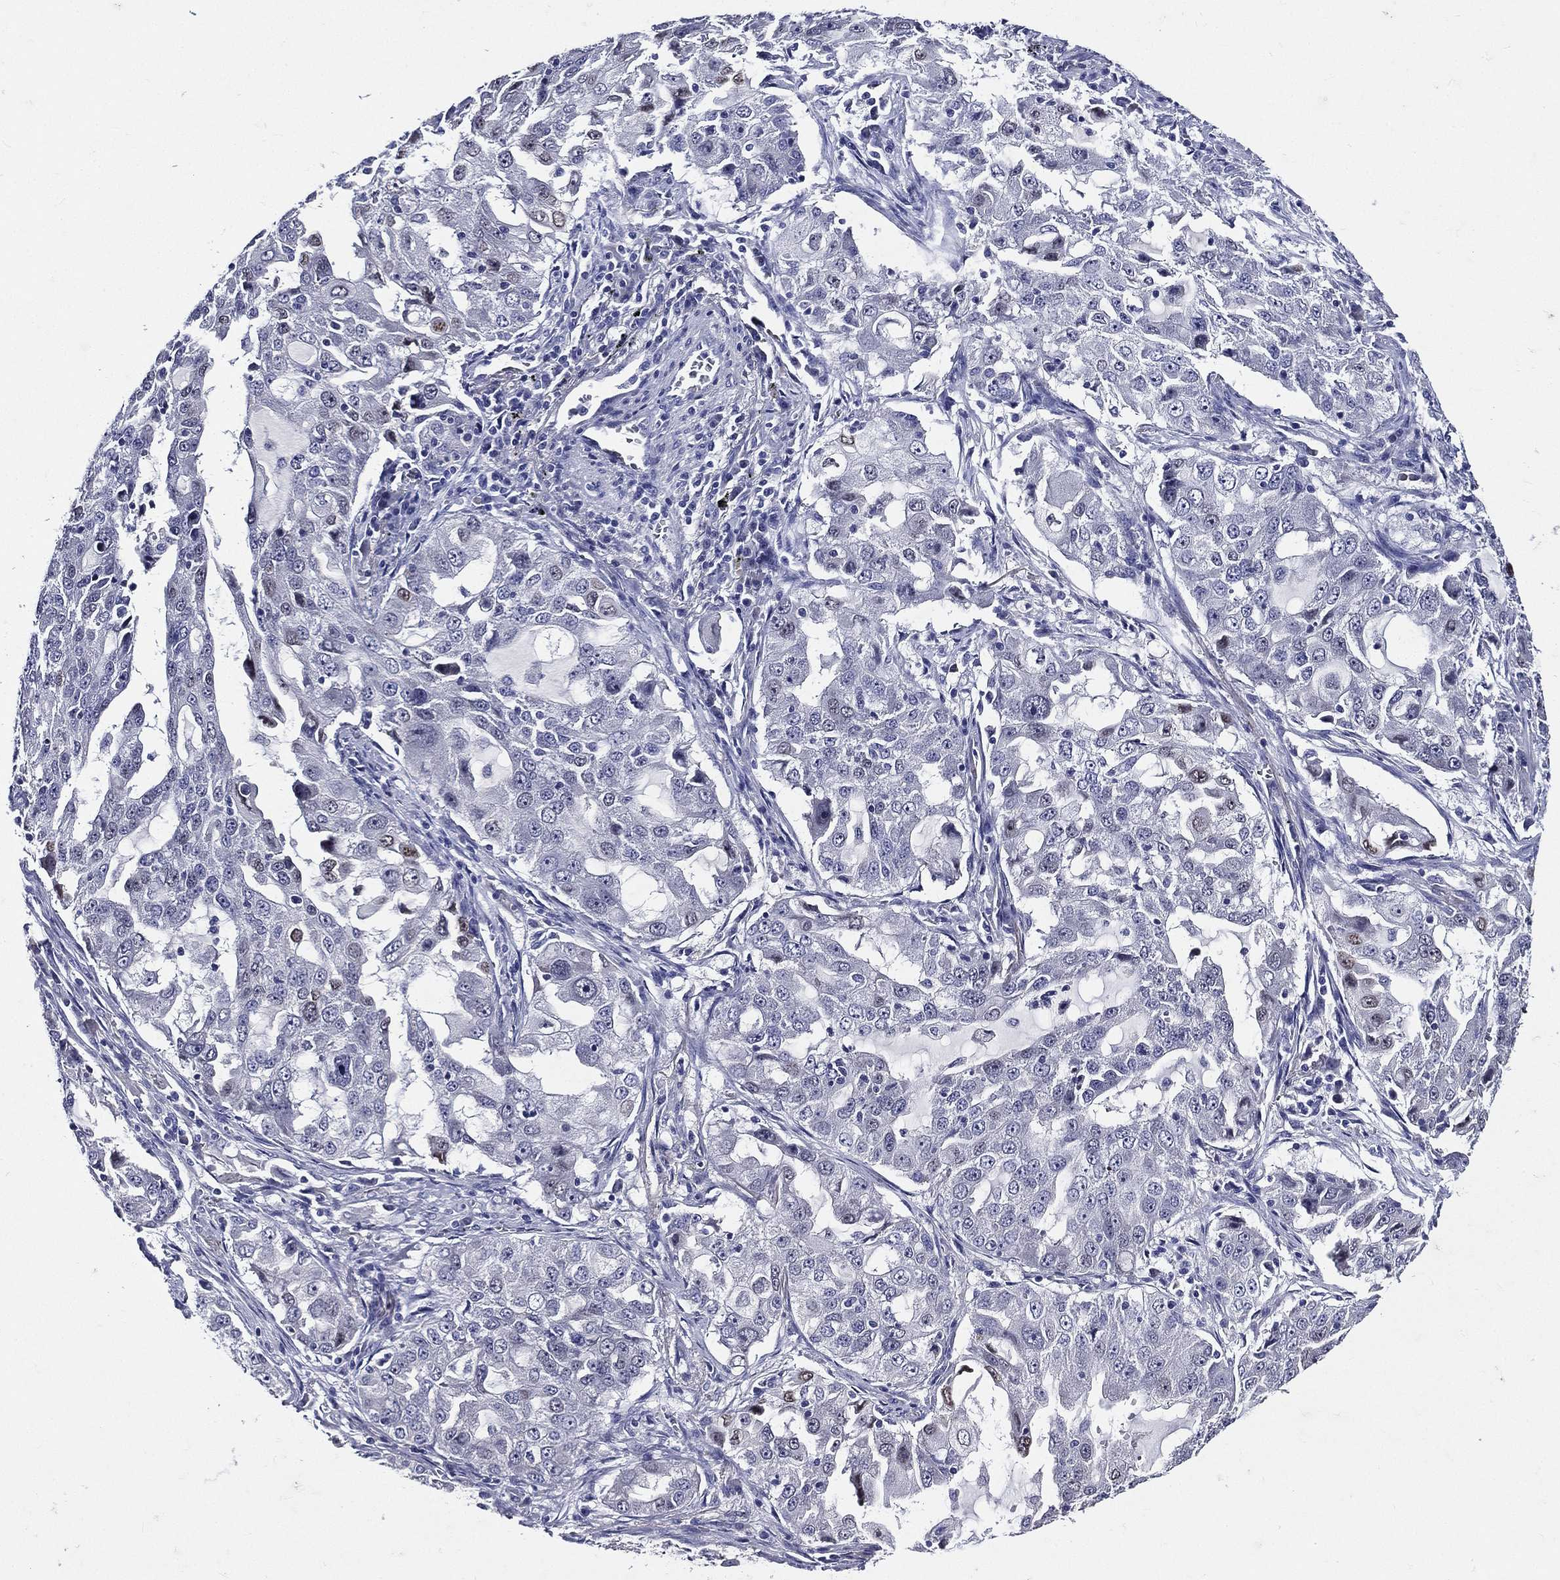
{"staining": {"intensity": "negative", "quantity": "none", "location": "none"}, "tissue": "lung cancer", "cell_type": "Tumor cells", "image_type": "cancer", "snomed": [{"axis": "morphology", "description": "Adenocarcinoma, NOS"}, {"axis": "topography", "description": "Lung"}], "caption": "A photomicrograph of lung cancer (adenocarcinoma) stained for a protein demonstrates no brown staining in tumor cells.", "gene": "TGM1", "patient": {"sex": "female", "age": 61}}